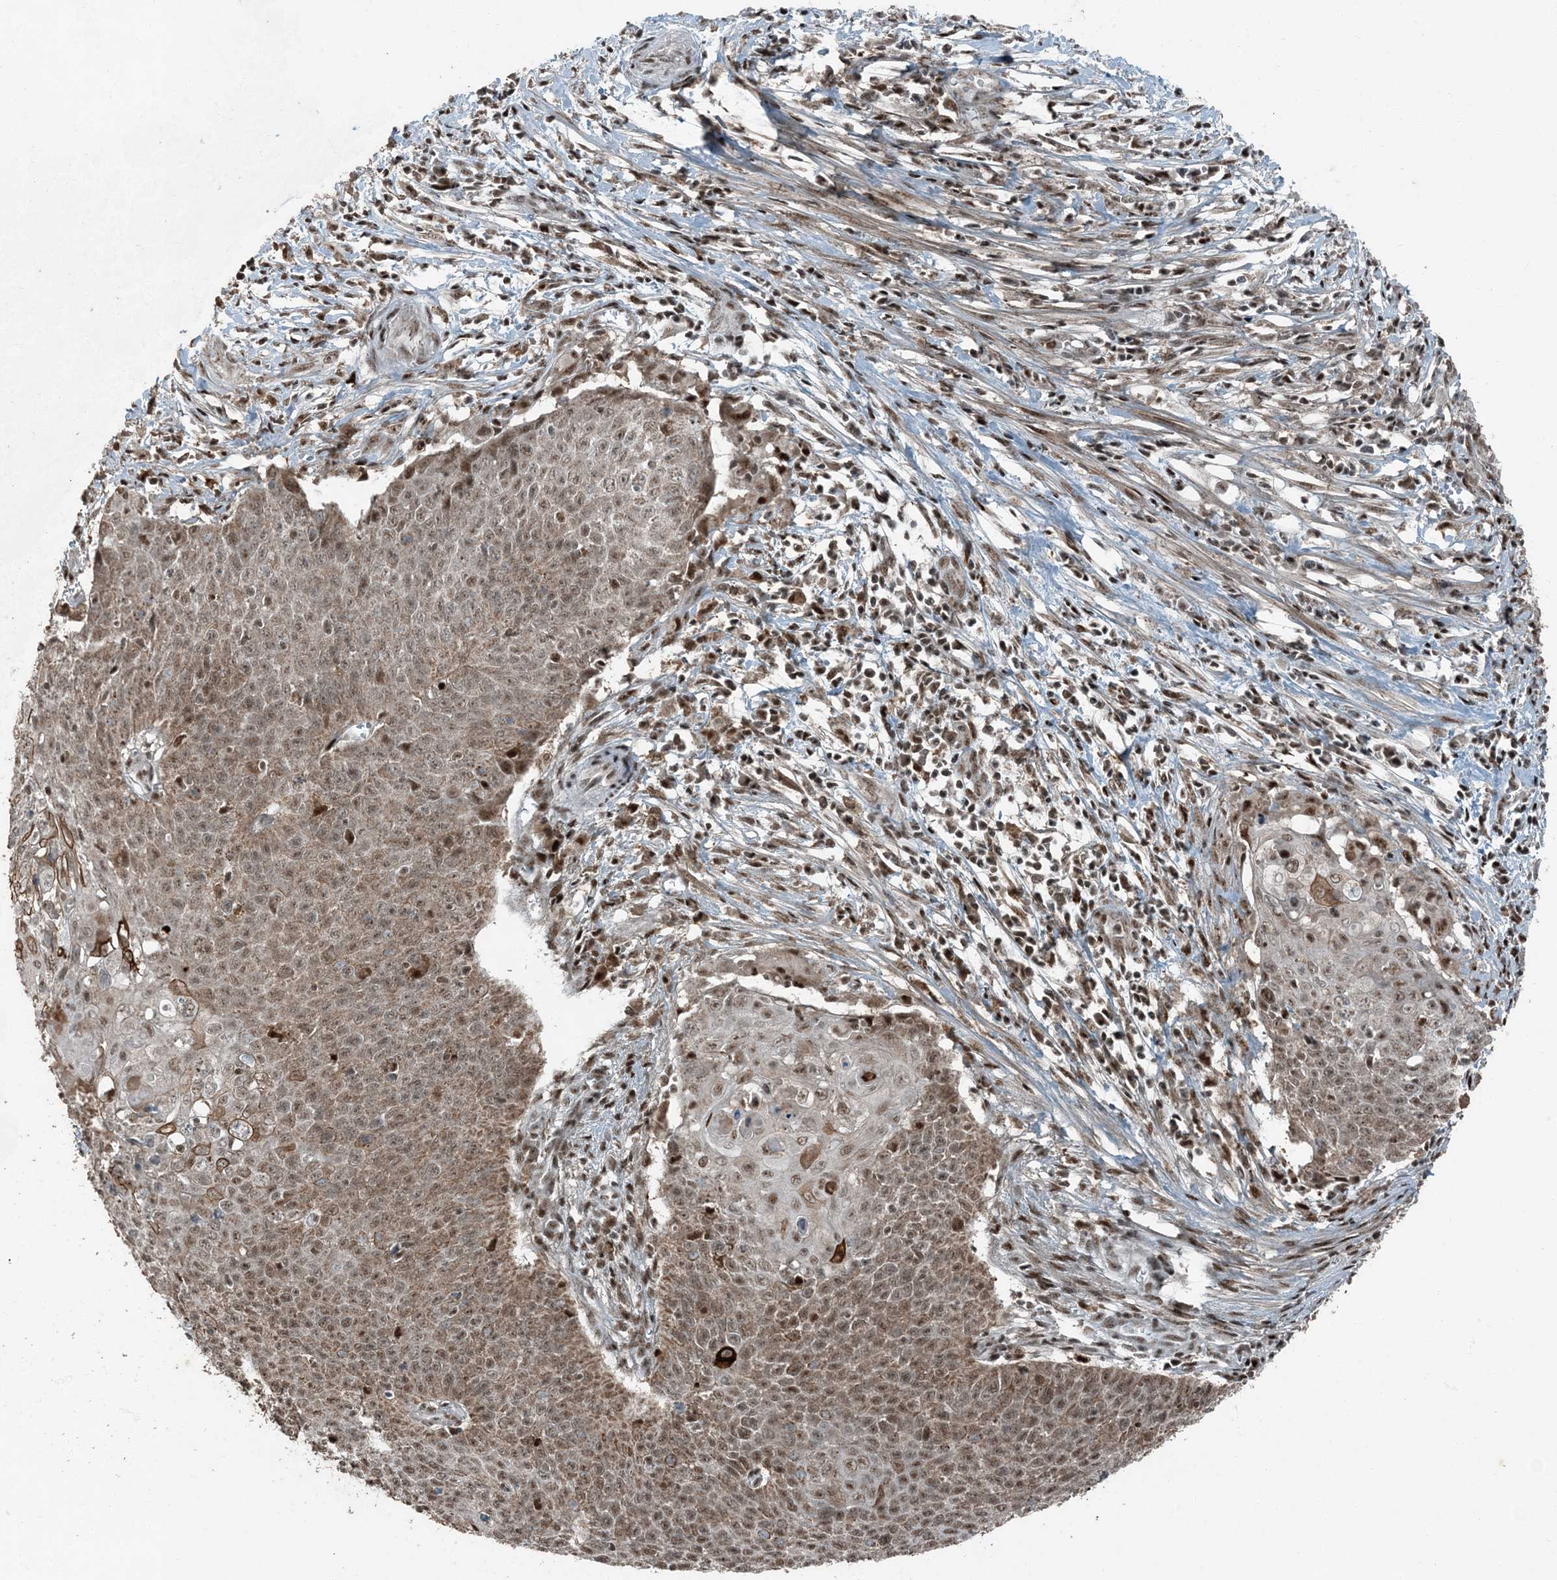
{"staining": {"intensity": "moderate", "quantity": ">75%", "location": "cytoplasmic/membranous,nuclear"}, "tissue": "cervical cancer", "cell_type": "Tumor cells", "image_type": "cancer", "snomed": [{"axis": "morphology", "description": "Squamous cell carcinoma, NOS"}, {"axis": "topography", "description": "Cervix"}], "caption": "Immunohistochemical staining of cervical squamous cell carcinoma displays moderate cytoplasmic/membranous and nuclear protein expression in approximately >75% of tumor cells.", "gene": "TADA2B", "patient": {"sex": "female", "age": 39}}